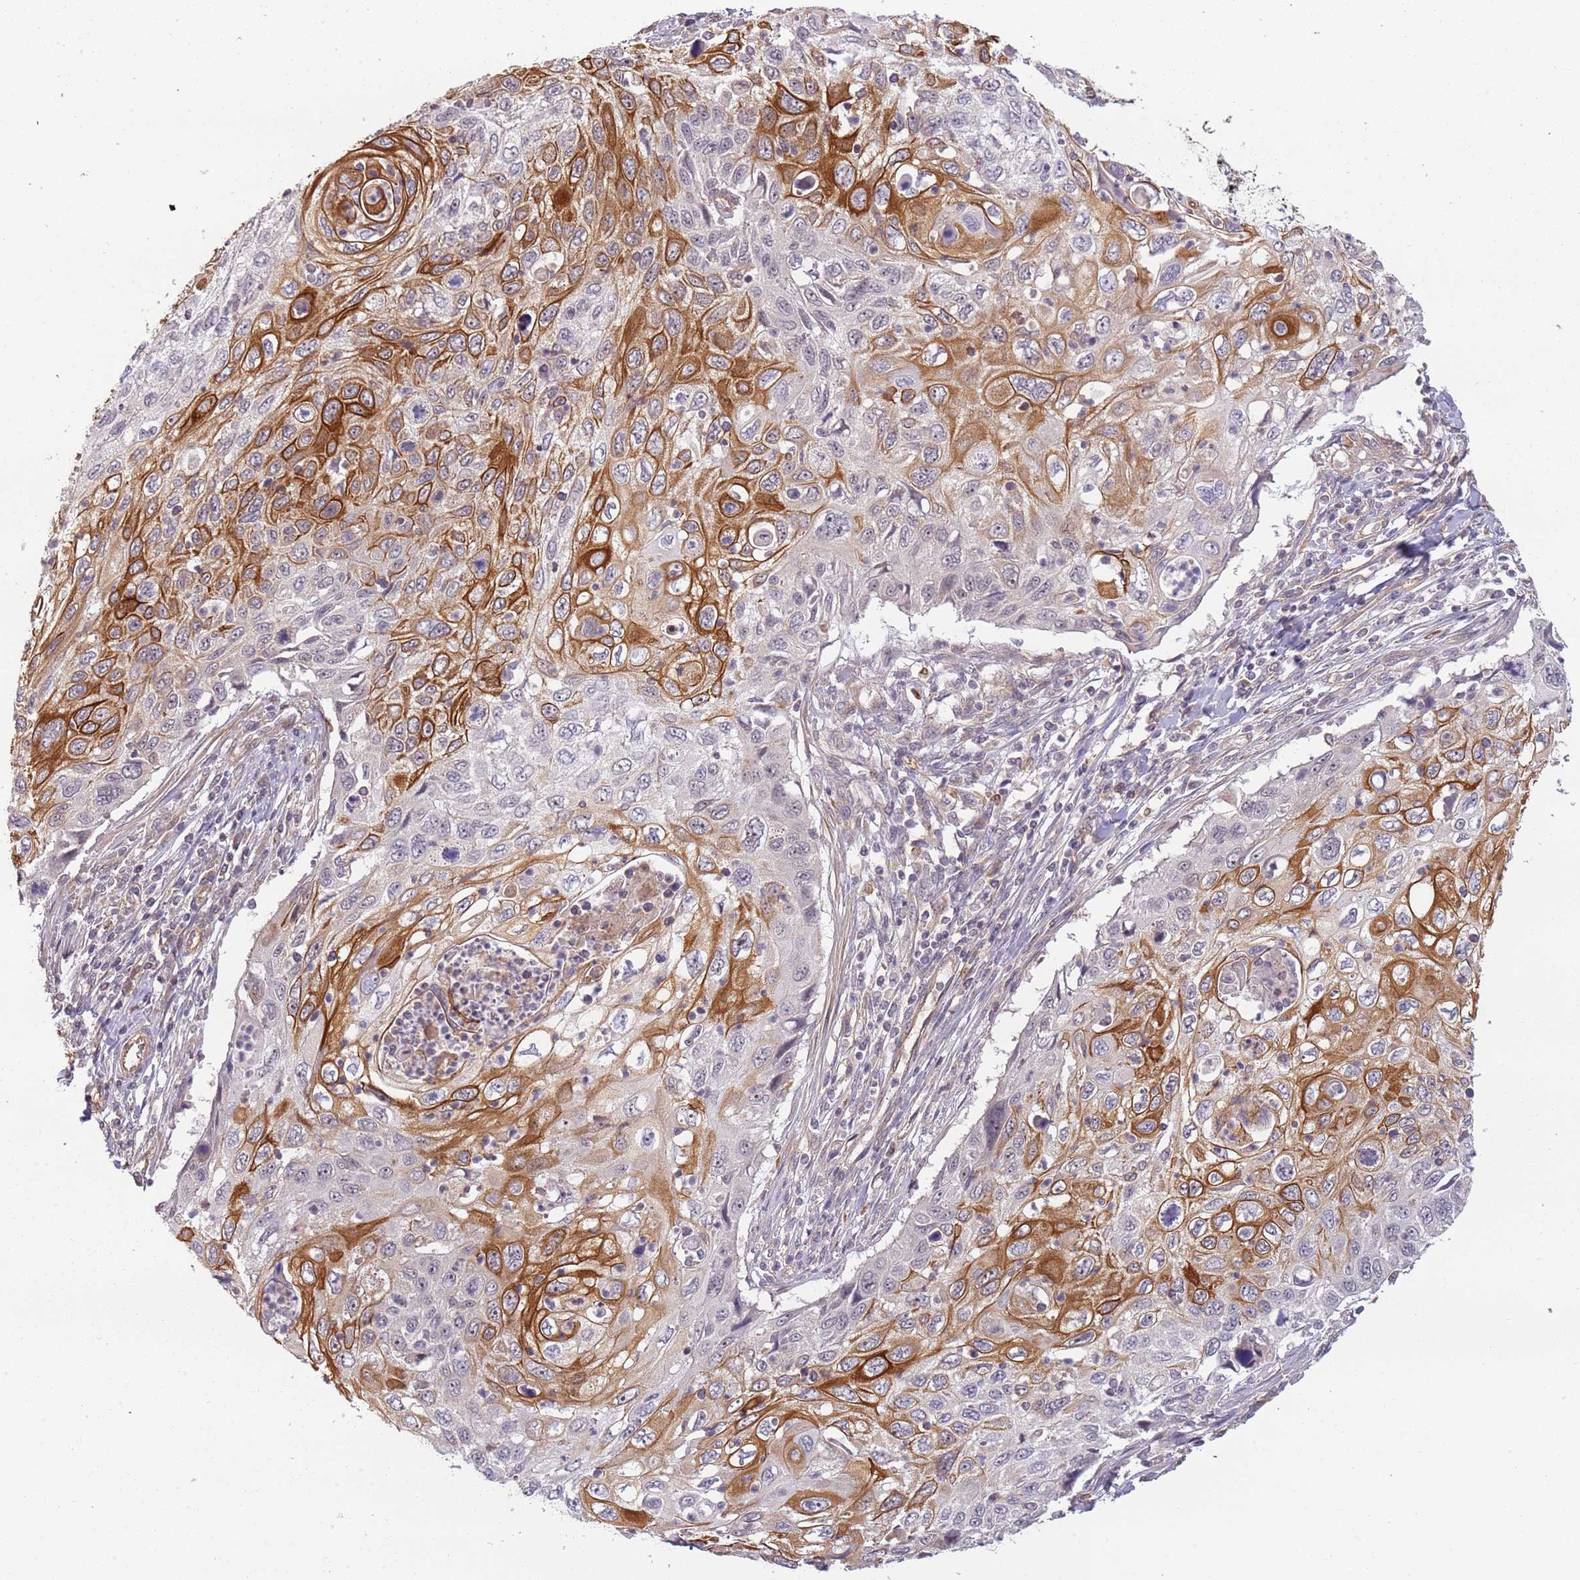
{"staining": {"intensity": "strong", "quantity": "25%-75%", "location": "cytoplasmic/membranous"}, "tissue": "cervical cancer", "cell_type": "Tumor cells", "image_type": "cancer", "snomed": [{"axis": "morphology", "description": "Squamous cell carcinoma, NOS"}, {"axis": "topography", "description": "Cervix"}], "caption": "A high-resolution micrograph shows immunohistochemistry staining of cervical cancer (squamous cell carcinoma), which exhibits strong cytoplasmic/membranous positivity in about 25%-75% of tumor cells.", "gene": "SURF2", "patient": {"sex": "female", "age": 70}}